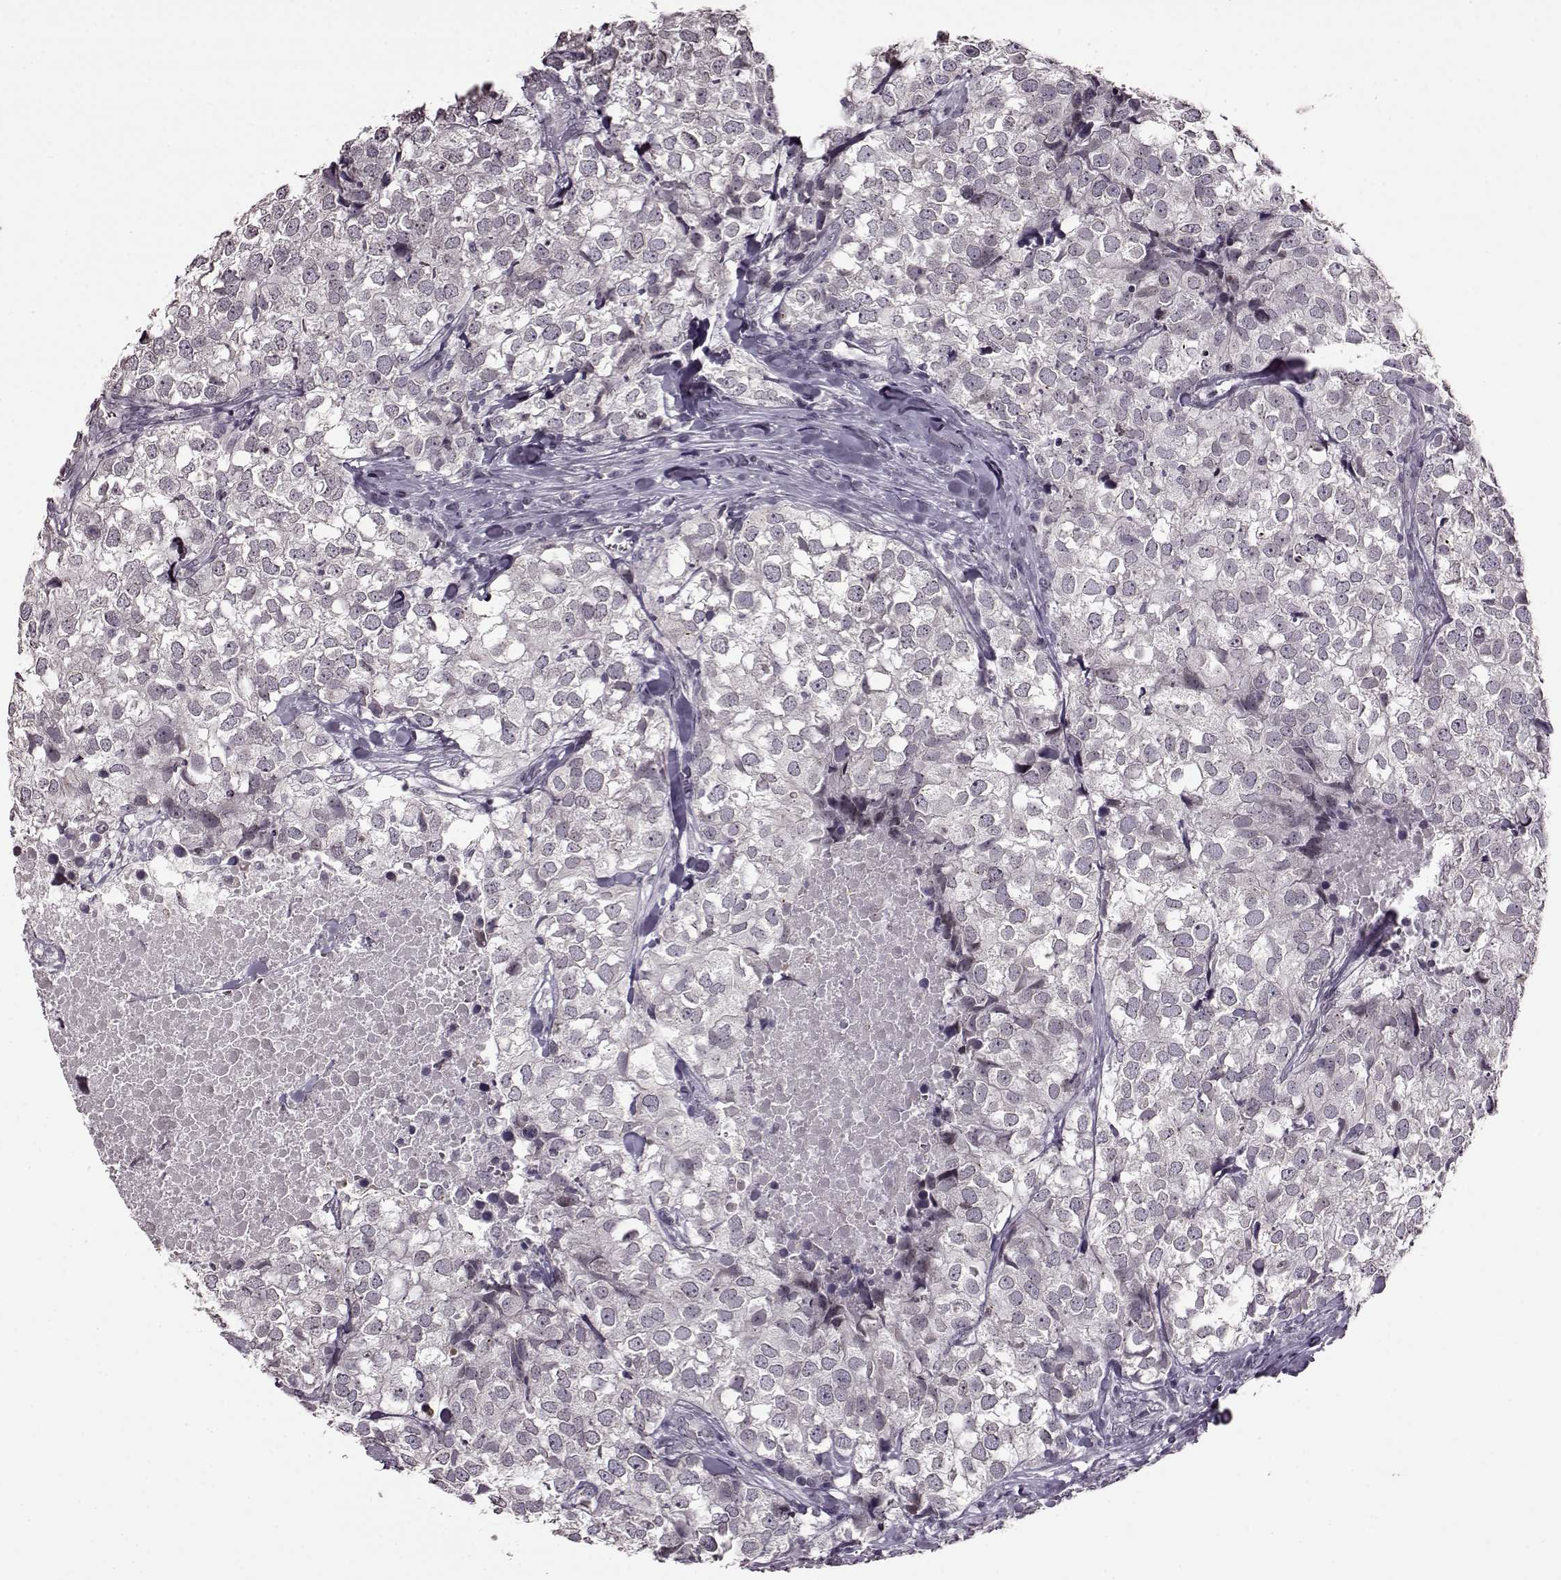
{"staining": {"intensity": "negative", "quantity": "none", "location": "none"}, "tissue": "breast cancer", "cell_type": "Tumor cells", "image_type": "cancer", "snomed": [{"axis": "morphology", "description": "Duct carcinoma"}, {"axis": "topography", "description": "Breast"}], "caption": "Immunohistochemistry of human breast invasive ductal carcinoma displays no expression in tumor cells.", "gene": "STX1B", "patient": {"sex": "female", "age": 30}}